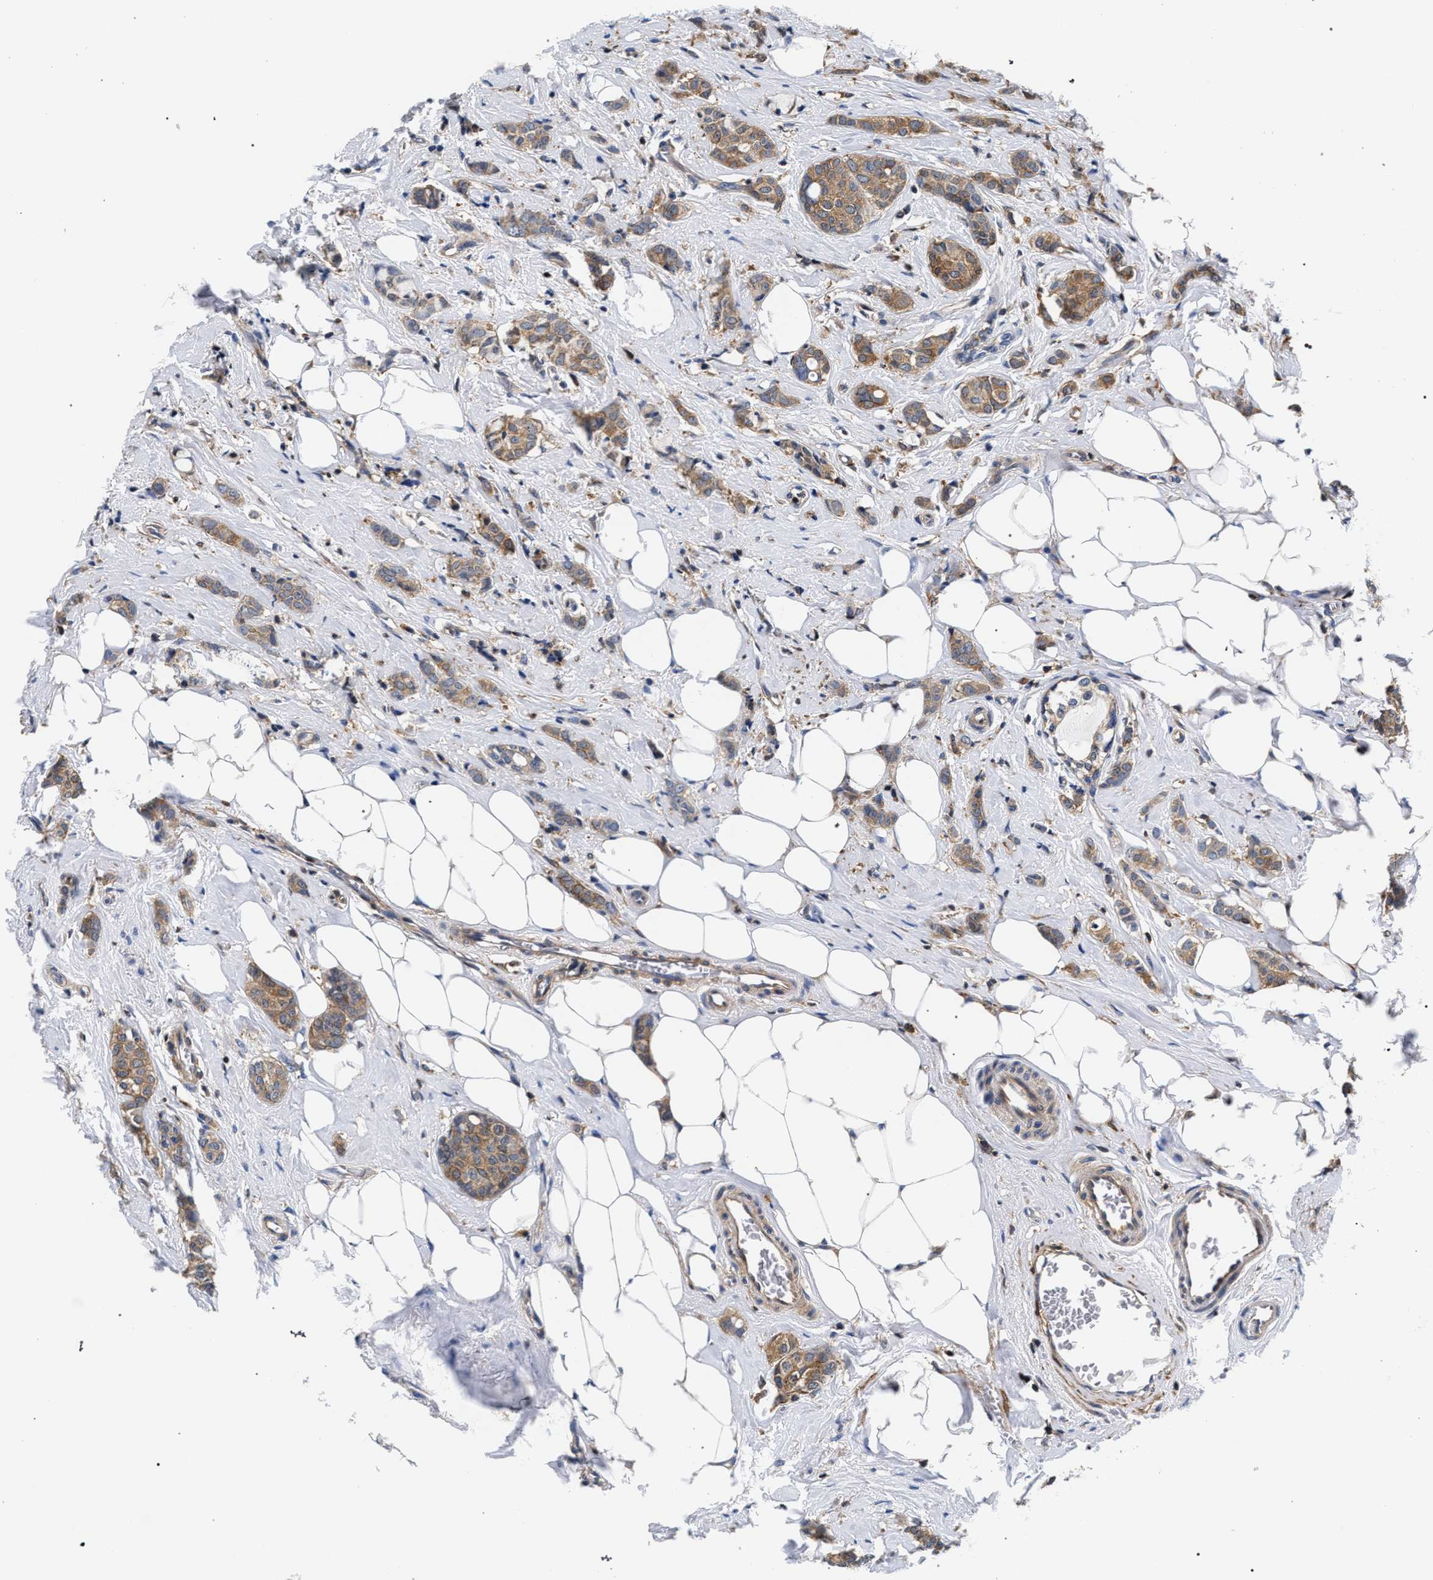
{"staining": {"intensity": "moderate", "quantity": ">75%", "location": "cytoplasmic/membranous"}, "tissue": "breast cancer", "cell_type": "Tumor cells", "image_type": "cancer", "snomed": [{"axis": "morphology", "description": "Lobular carcinoma"}, {"axis": "topography", "description": "Breast"}], "caption": "An immunohistochemistry (IHC) photomicrograph of neoplastic tissue is shown. Protein staining in brown labels moderate cytoplasmic/membranous positivity in breast lobular carcinoma within tumor cells. Immunohistochemistry (ihc) stains the protein of interest in brown and the nuclei are stained blue.", "gene": "LASP1", "patient": {"sex": "female", "age": 60}}